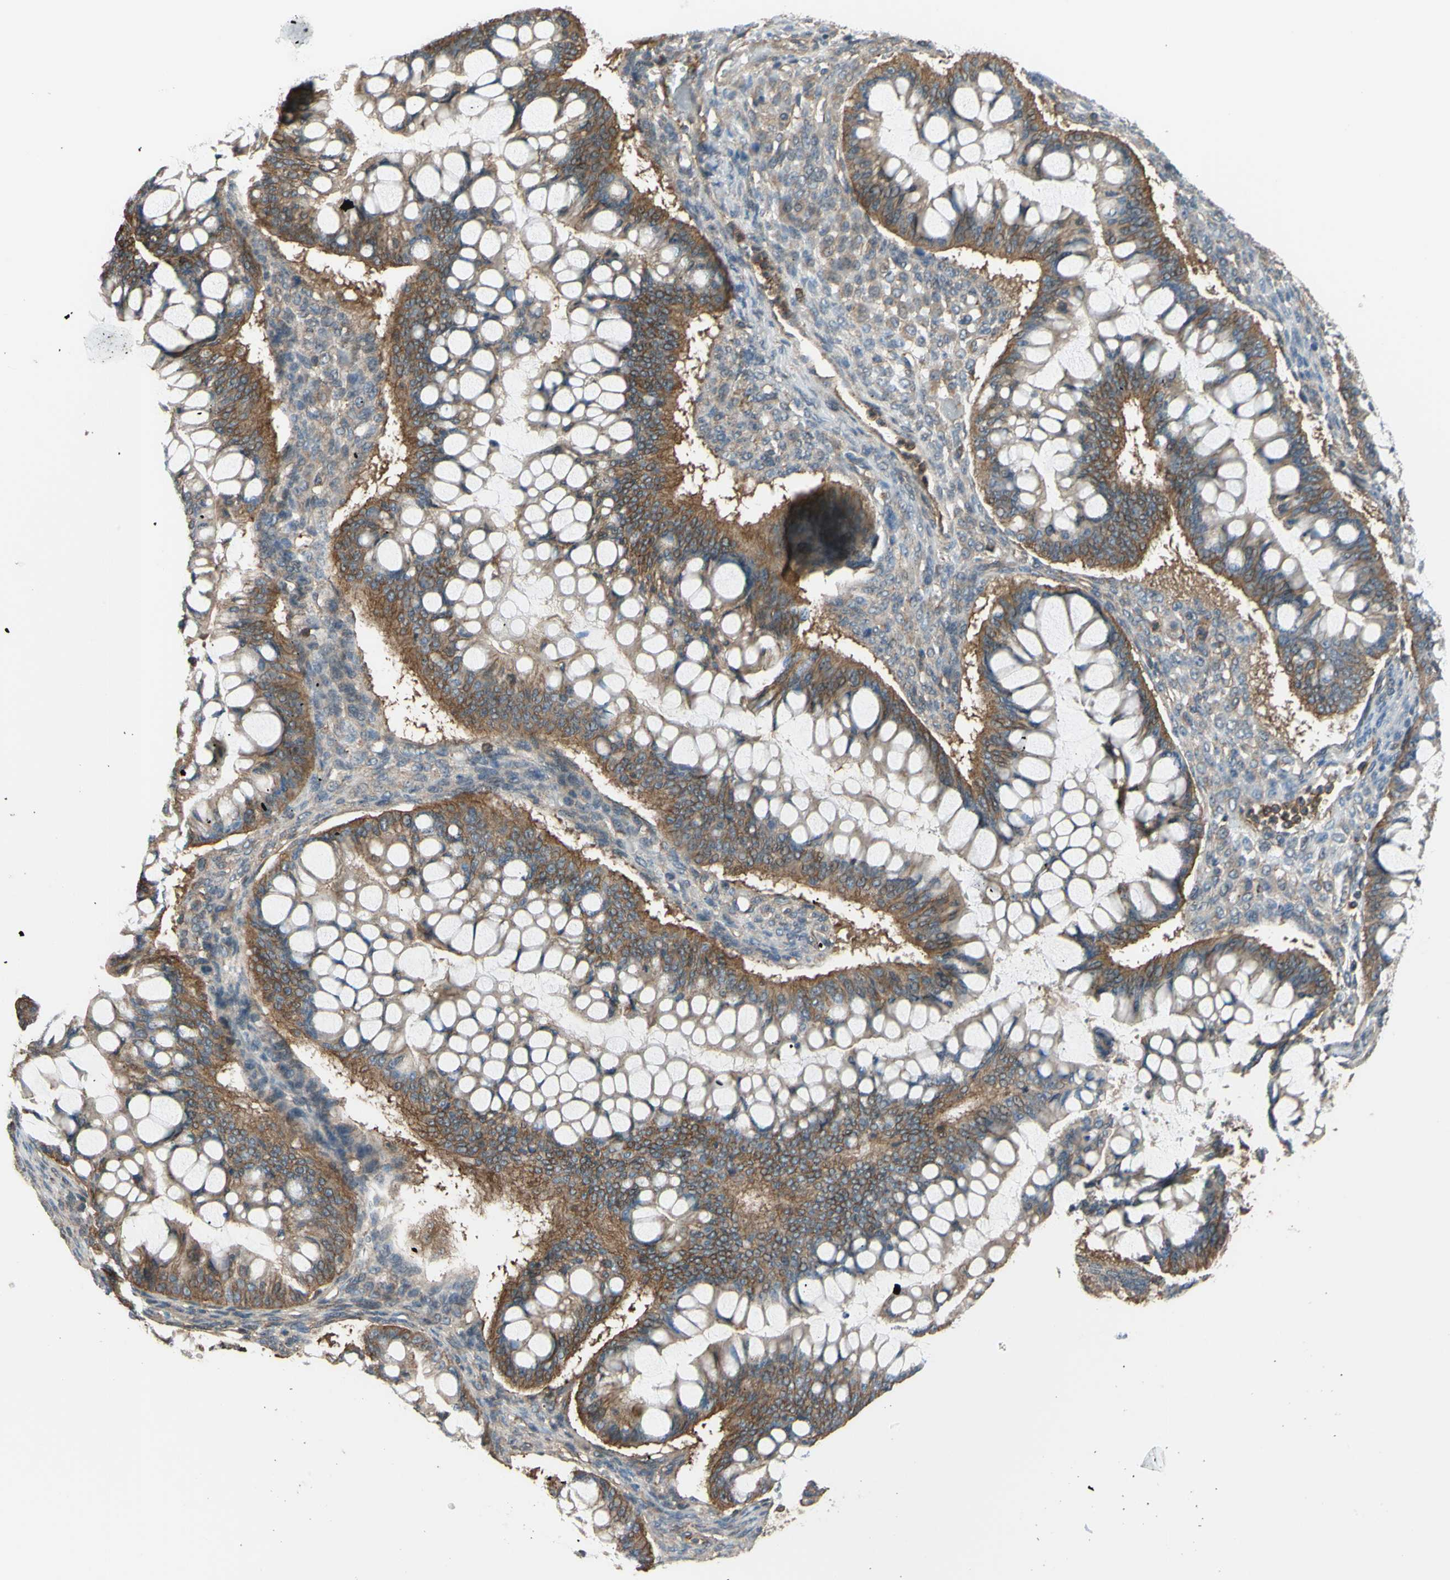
{"staining": {"intensity": "moderate", "quantity": ">75%", "location": "cytoplasmic/membranous"}, "tissue": "ovarian cancer", "cell_type": "Tumor cells", "image_type": "cancer", "snomed": [{"axis": "morphology", "description": "Cystadenocarcinoma, mucinous, NOS"}, {"axis": "topography", "description": "Ovary"}], "caption": "Immunohistochemistry of ovarian mucinous cystadenocarcinoma shows medium levels of moderate cytoplasmic/membranous positivity in about >75% of tumor cells.", "gene": "ADD3", "patient": {"sex": "female", "age": 73}}